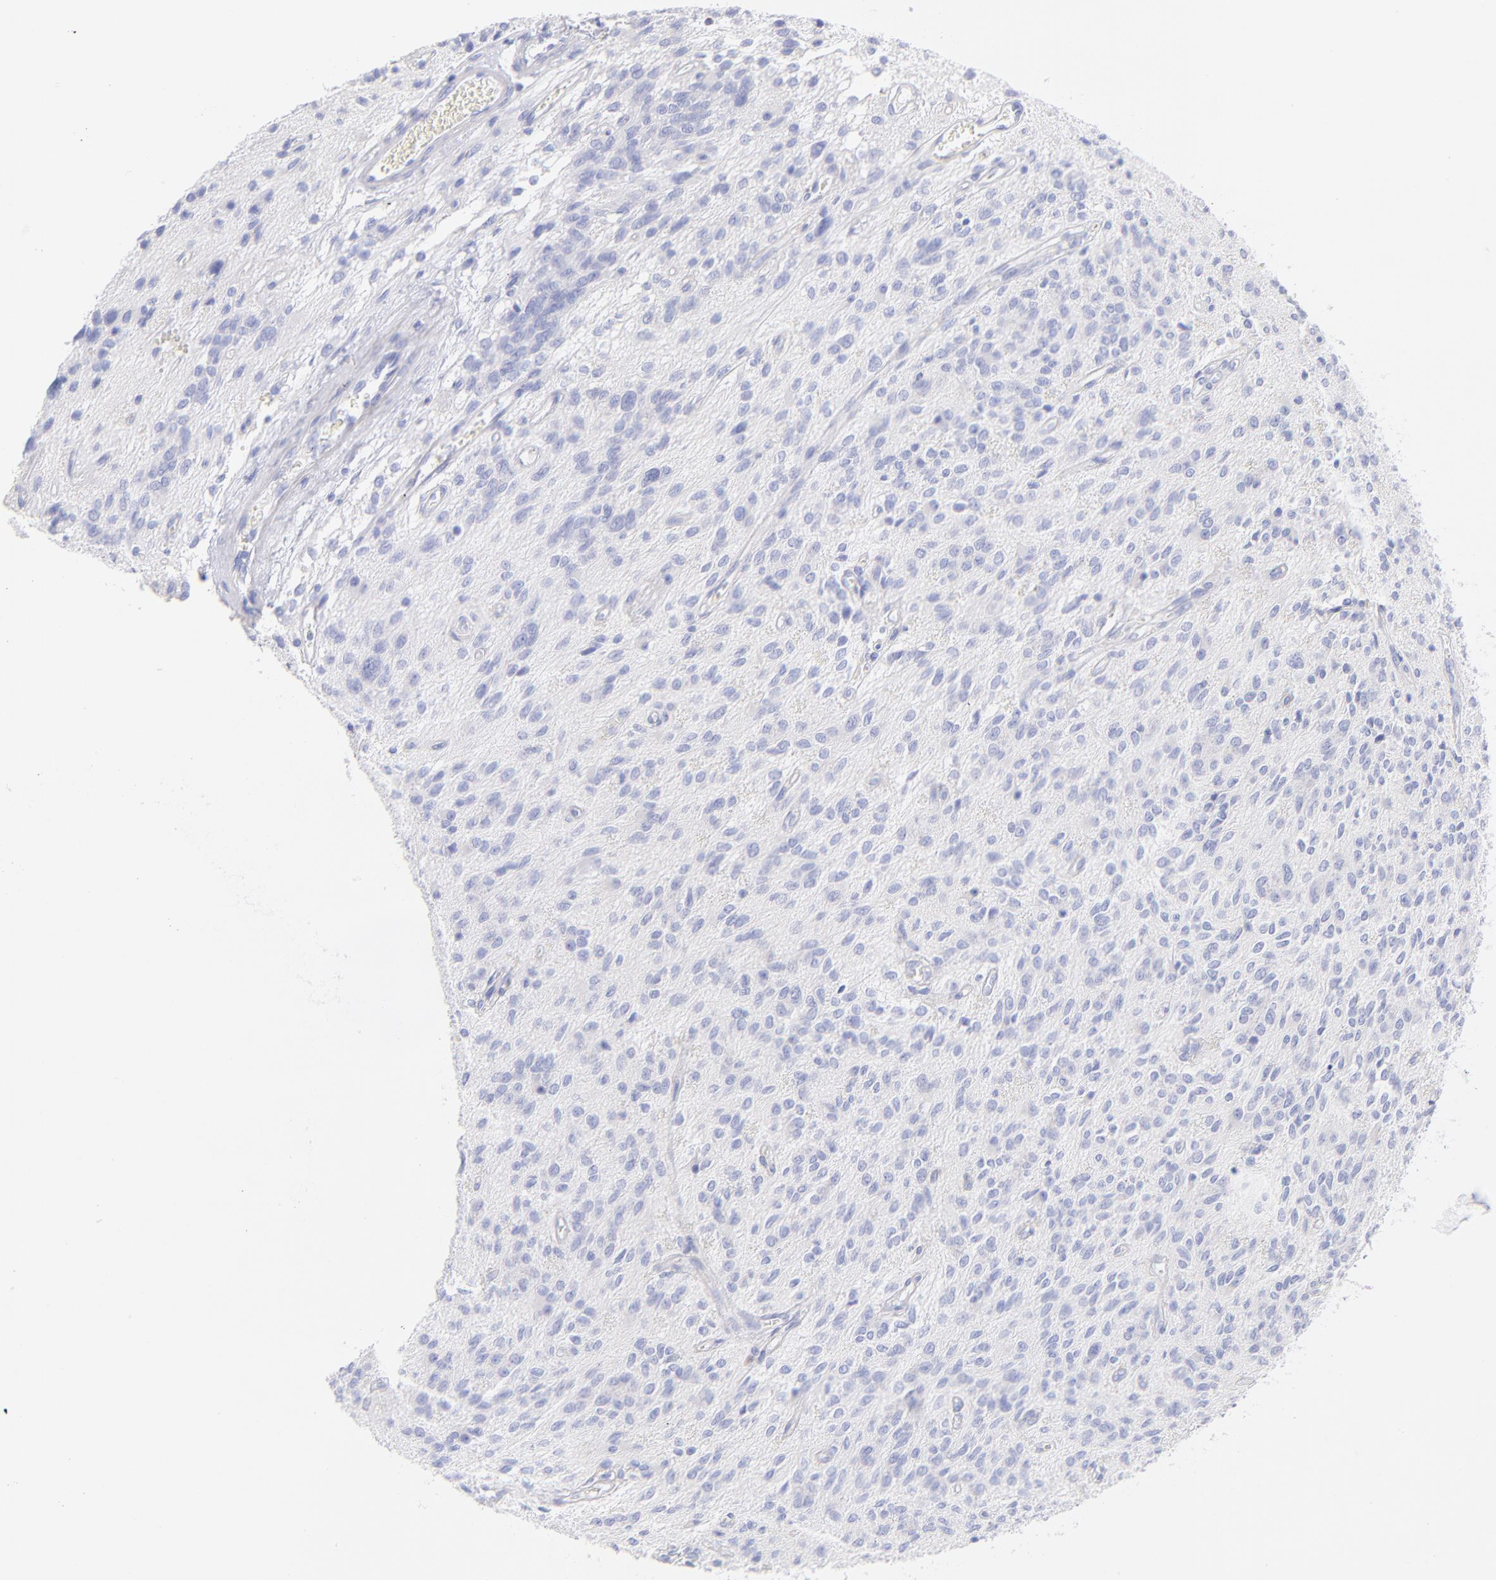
{"staining": {"intensity": "negative", "quantity": "none", "location": "none"}, "tissue": "glioma", "cell_type": "Tumor cells", "image_type": "cancer", "snomed": [{"axis": "morphology", "description": "Glioma, malignant, Low grade"}, {"axis": "topography", "description": "Brain"}], "caption": "Image shows no significant protein expression in tumor cells of glioma. (DAB (3,3'-diaminobenzidine) IHC visualized using brightfield microscopy, high magnification).", "gene": "C1QTNF6", "patient": {"sex": "female", "age": 15}}